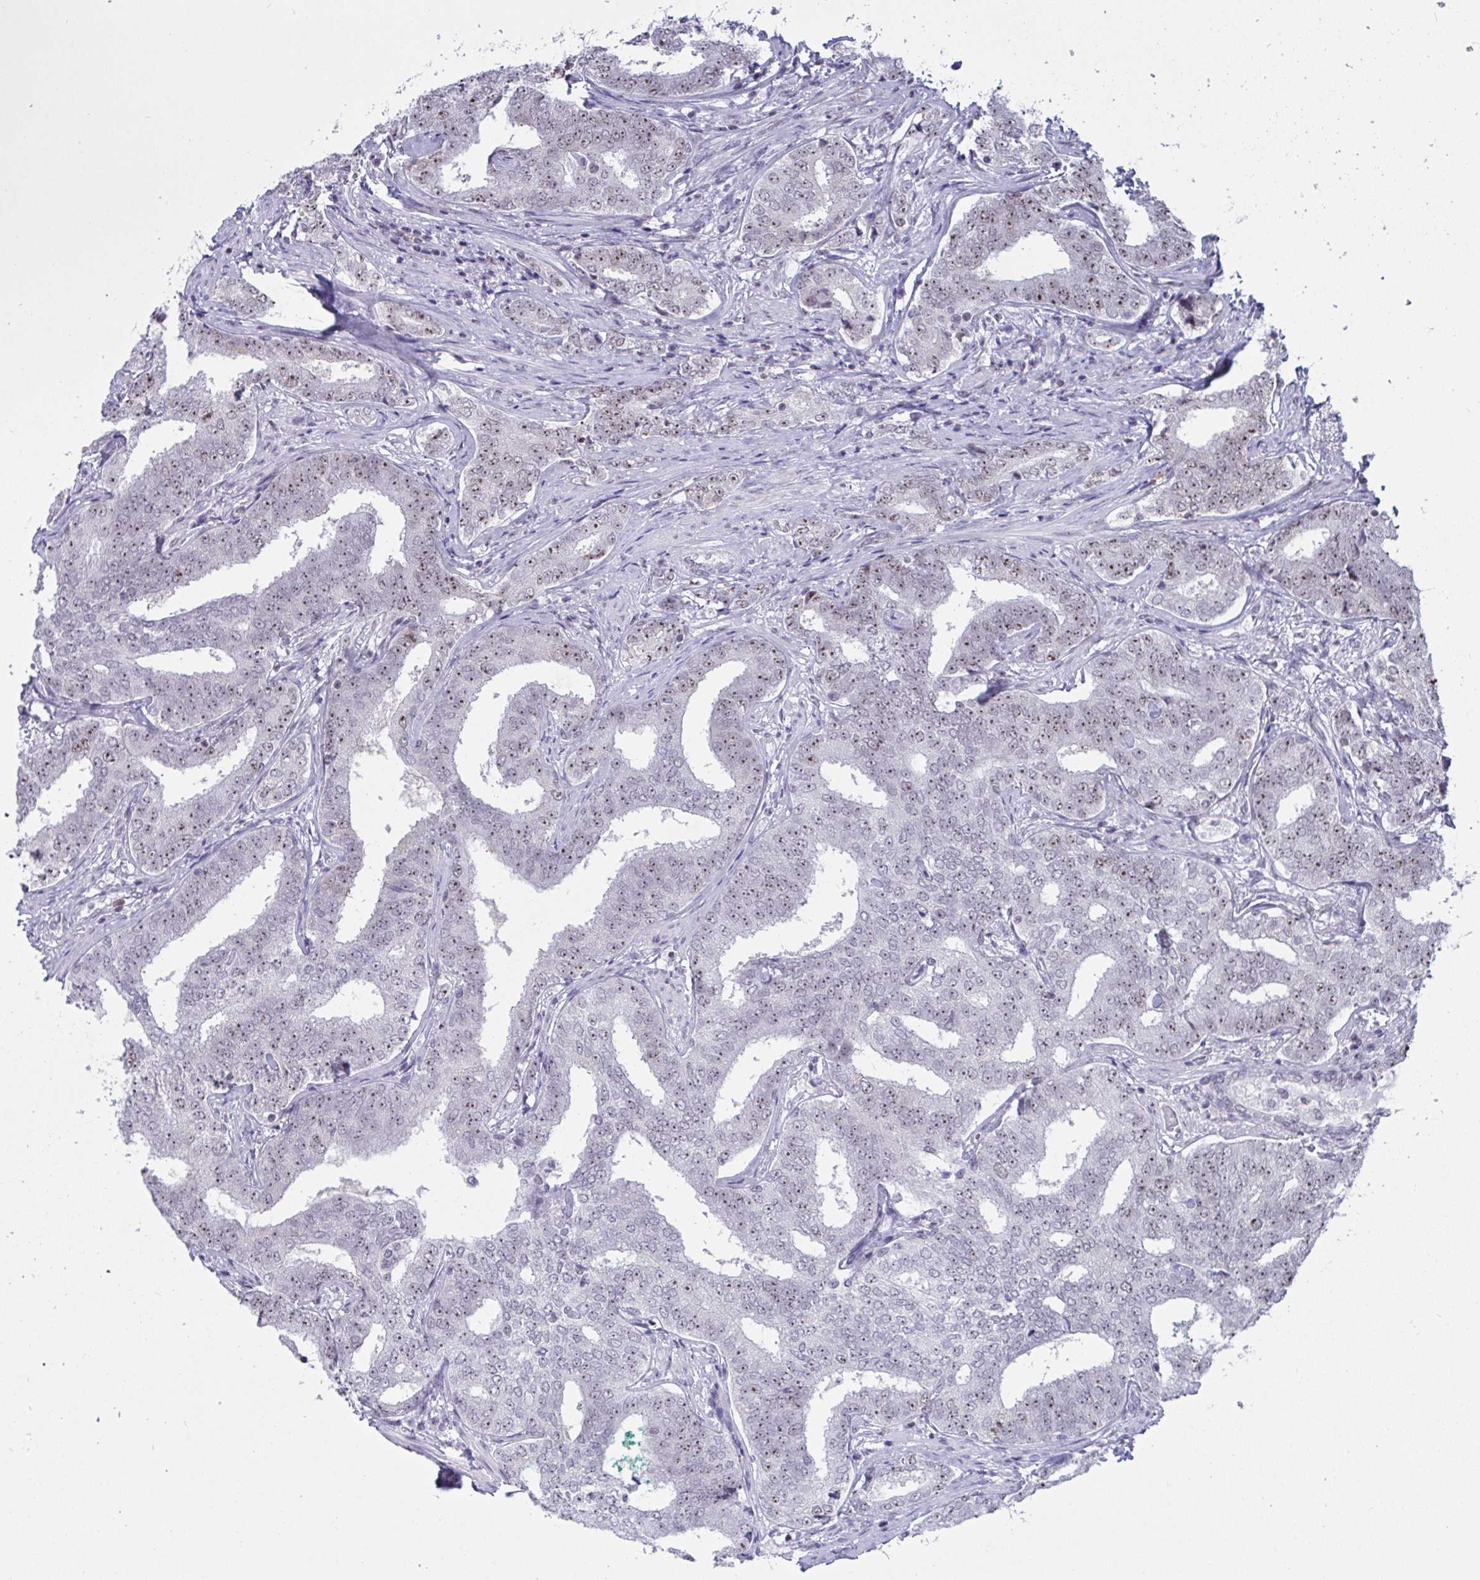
{"staining": {"intensity": "weak", "quantity": ">75%", "location": "nuclear"}, "tissue": "prostate cancer", "cell_type": "Tumor cells", "image_type": "cancer", "snomed": [{"axis": "morphology", "description": "Adenocarcinoma, High grade"}, {"axis": "topography", "description": "Prostate"}], "caption": "Protein expression analysis of adenocarcinoma (high-grade) (prostate) reveals weak nuclear expression in about >75% of tumor cells.", "gene": "SUPT16H", "patient": {"sex": "male", "age": 72}}